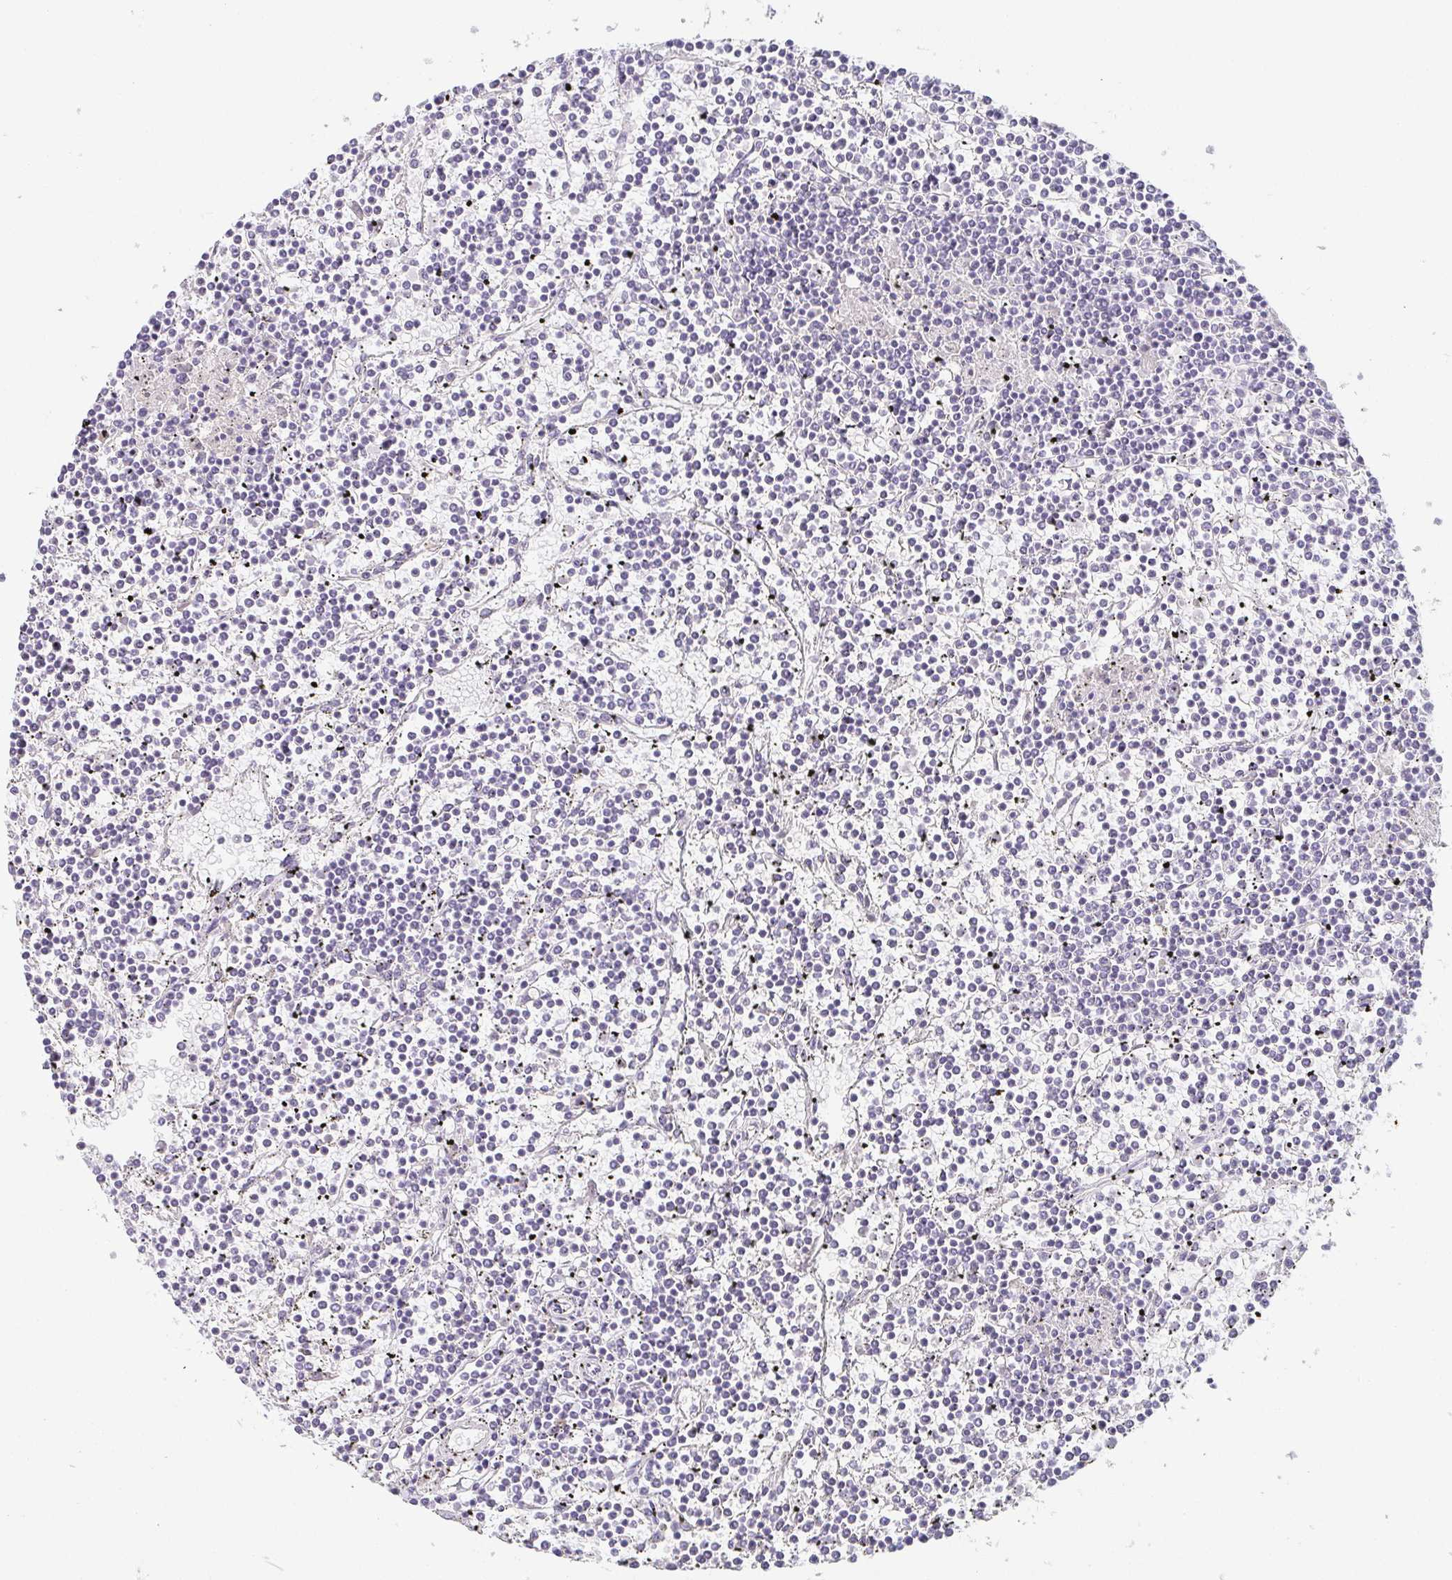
{"staining": {"intensity": "negative", "quantity": "none", "location": "none"}, "tissue": "lymphoma", "cell_type": "Tumor cells", "image_type": "cancer", "snomed": [{"axis": "morphology", "description": "Malignant lymphoma, non-Hodgkin's type, Low grade"}, {"axis": "topography", "description": "Spleen"}], "caption": "Photomicrograph shows no significant protein positivity in tumor cells of lymphoma.", "gene": "PRR27", "patient": {"sex": "female", "age": 19}}